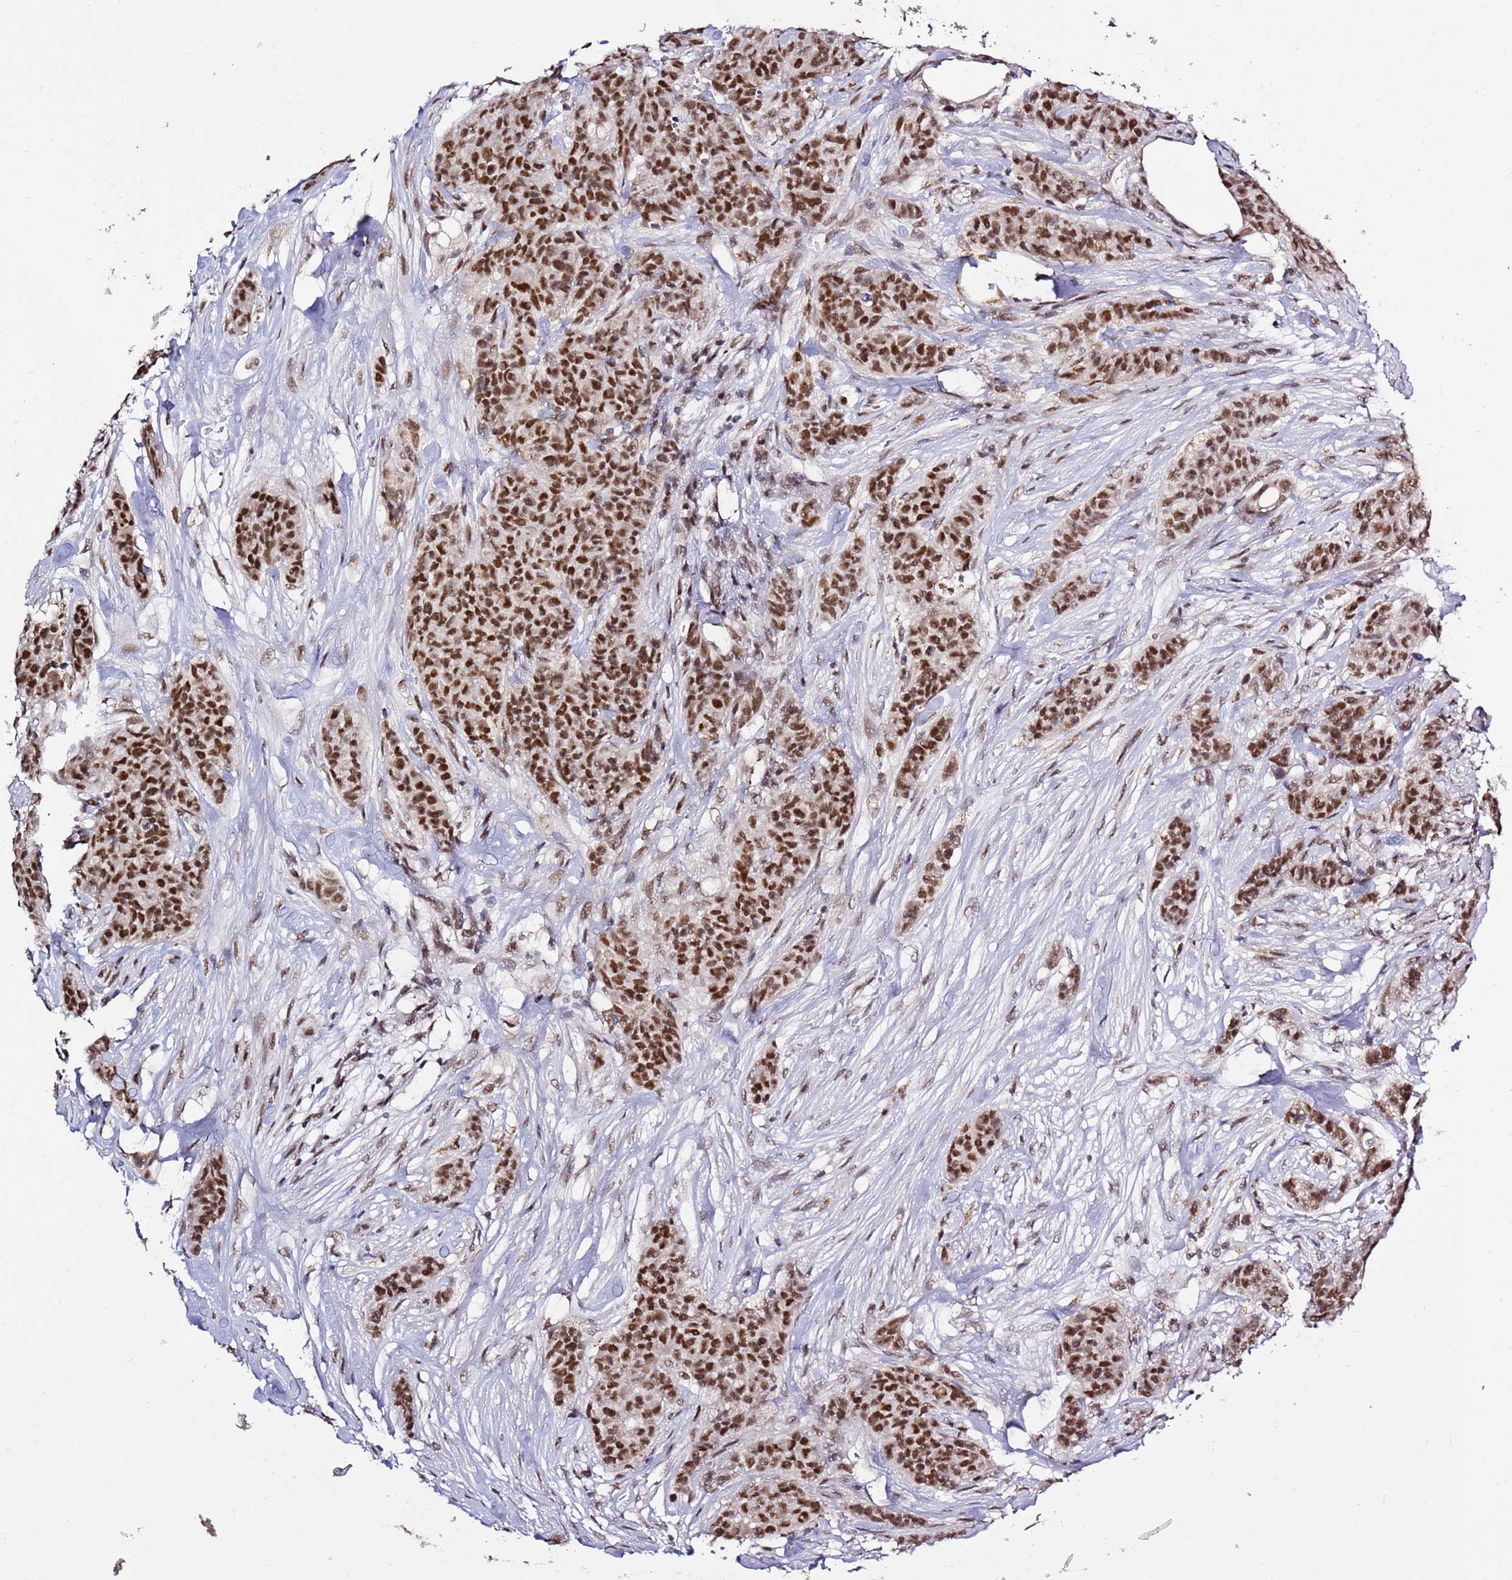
{"staining": {"intensity": "strong", "quantity": ">75%", "location": "nuclear"}, "tissue": "breast cancer", "cell_type": "Tumor cells", "image_type": "cancer", "snomed": [{"axis": "morphology", "description": "Duct carcinoma"}, {"axis": "topography", "description": "Breast"}], "caption": "Breast cancer stained for a protein (brown) exhibits strong nuclear positive expression in about >75% of tumor cells.", "gene": "AKAP8L", "patient": {"sex": "female", "age": 40}}